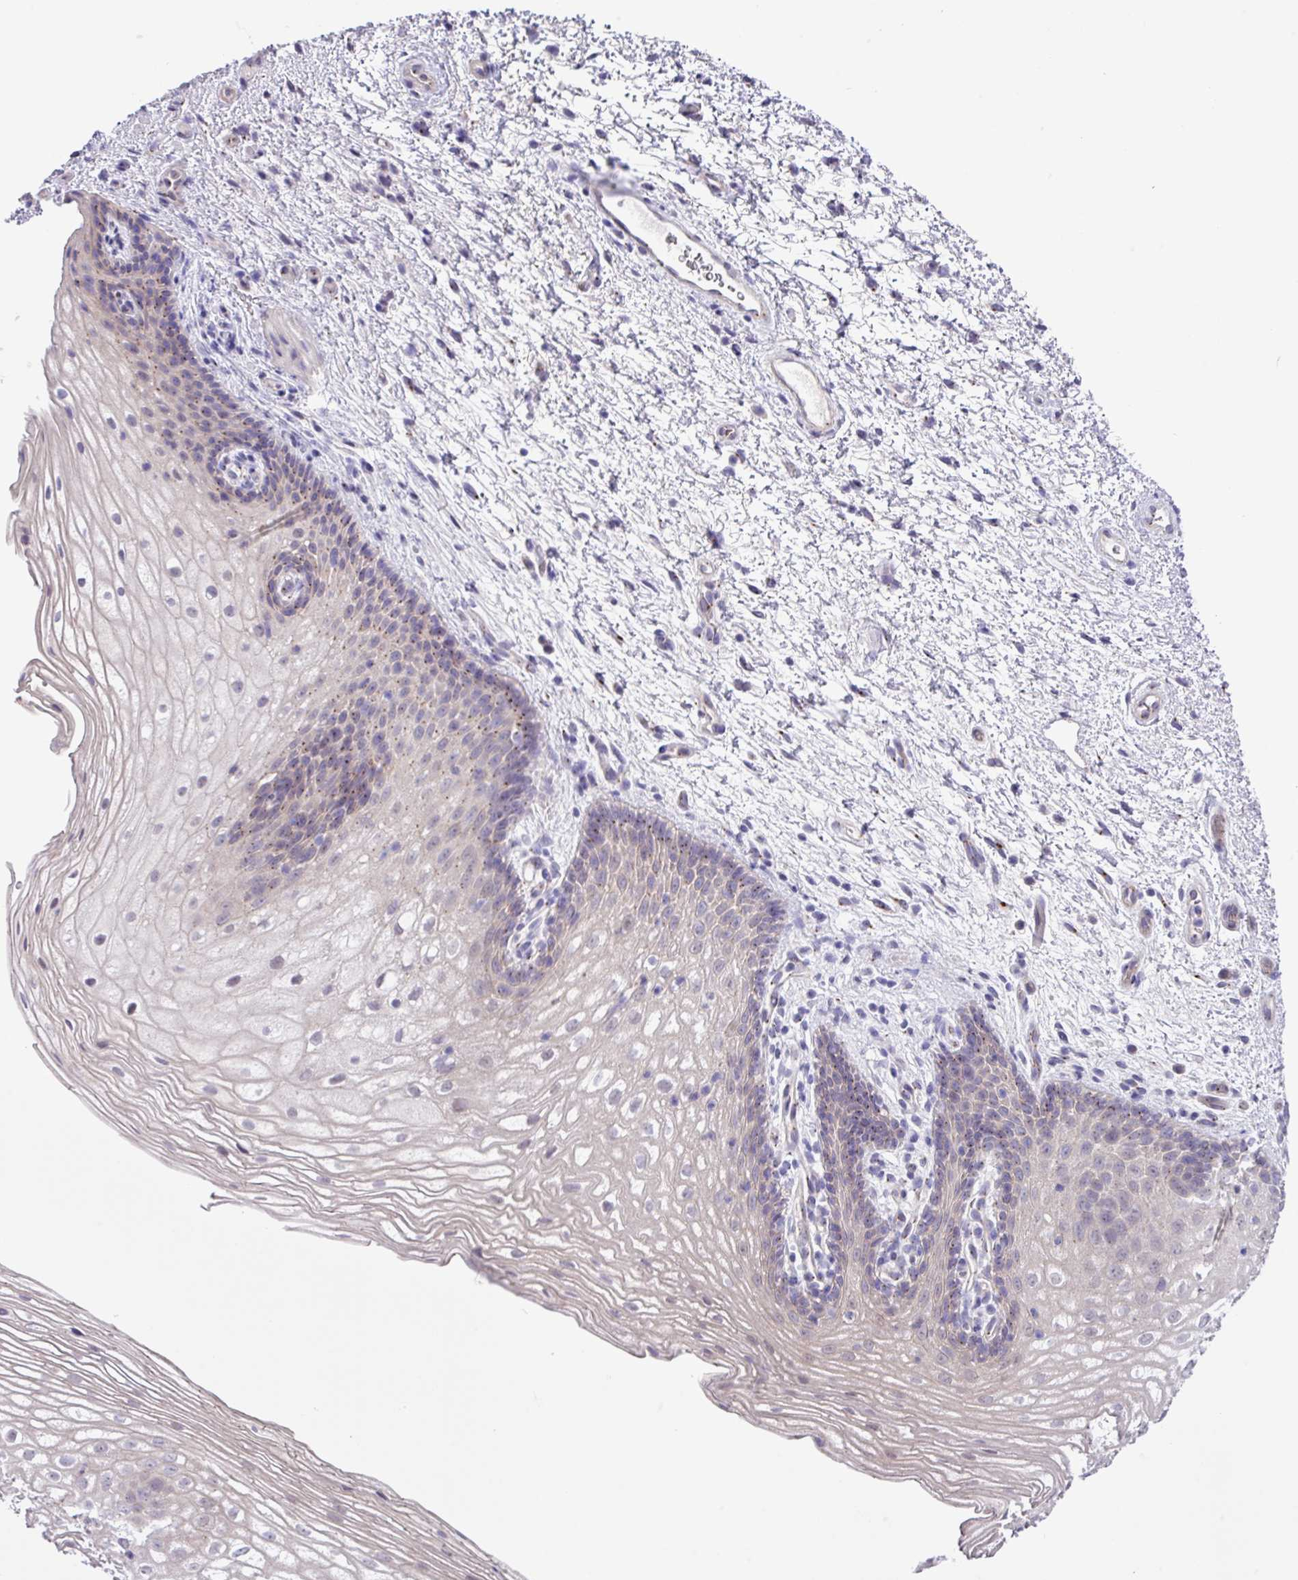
{"staining": {"intensity": "moderate", "quantity": "<25%", "location": "cytoplasmic/membranous"}, "tissue": "vagina", "cell_type": "Squamous epithelial cells", "image_type": "normal", "snomed": [{"axis": "morphology", "description": "Normal tissue, NOS"}, {"axis": "topography", "description": "Vagina"}], "caption": "Immunohistochemistry micrograph of normal vagina: vagina stained using immunohistochemistry (IHC) reveals low levels of moderate protein expression localized specifically in the cytoplasmic/membranous of squamous epithelial cells, appearing as a cytoplasmic/membranous brown color.", "gene": "SPINK8", "patient": {"sex": "female", "age": 47}}